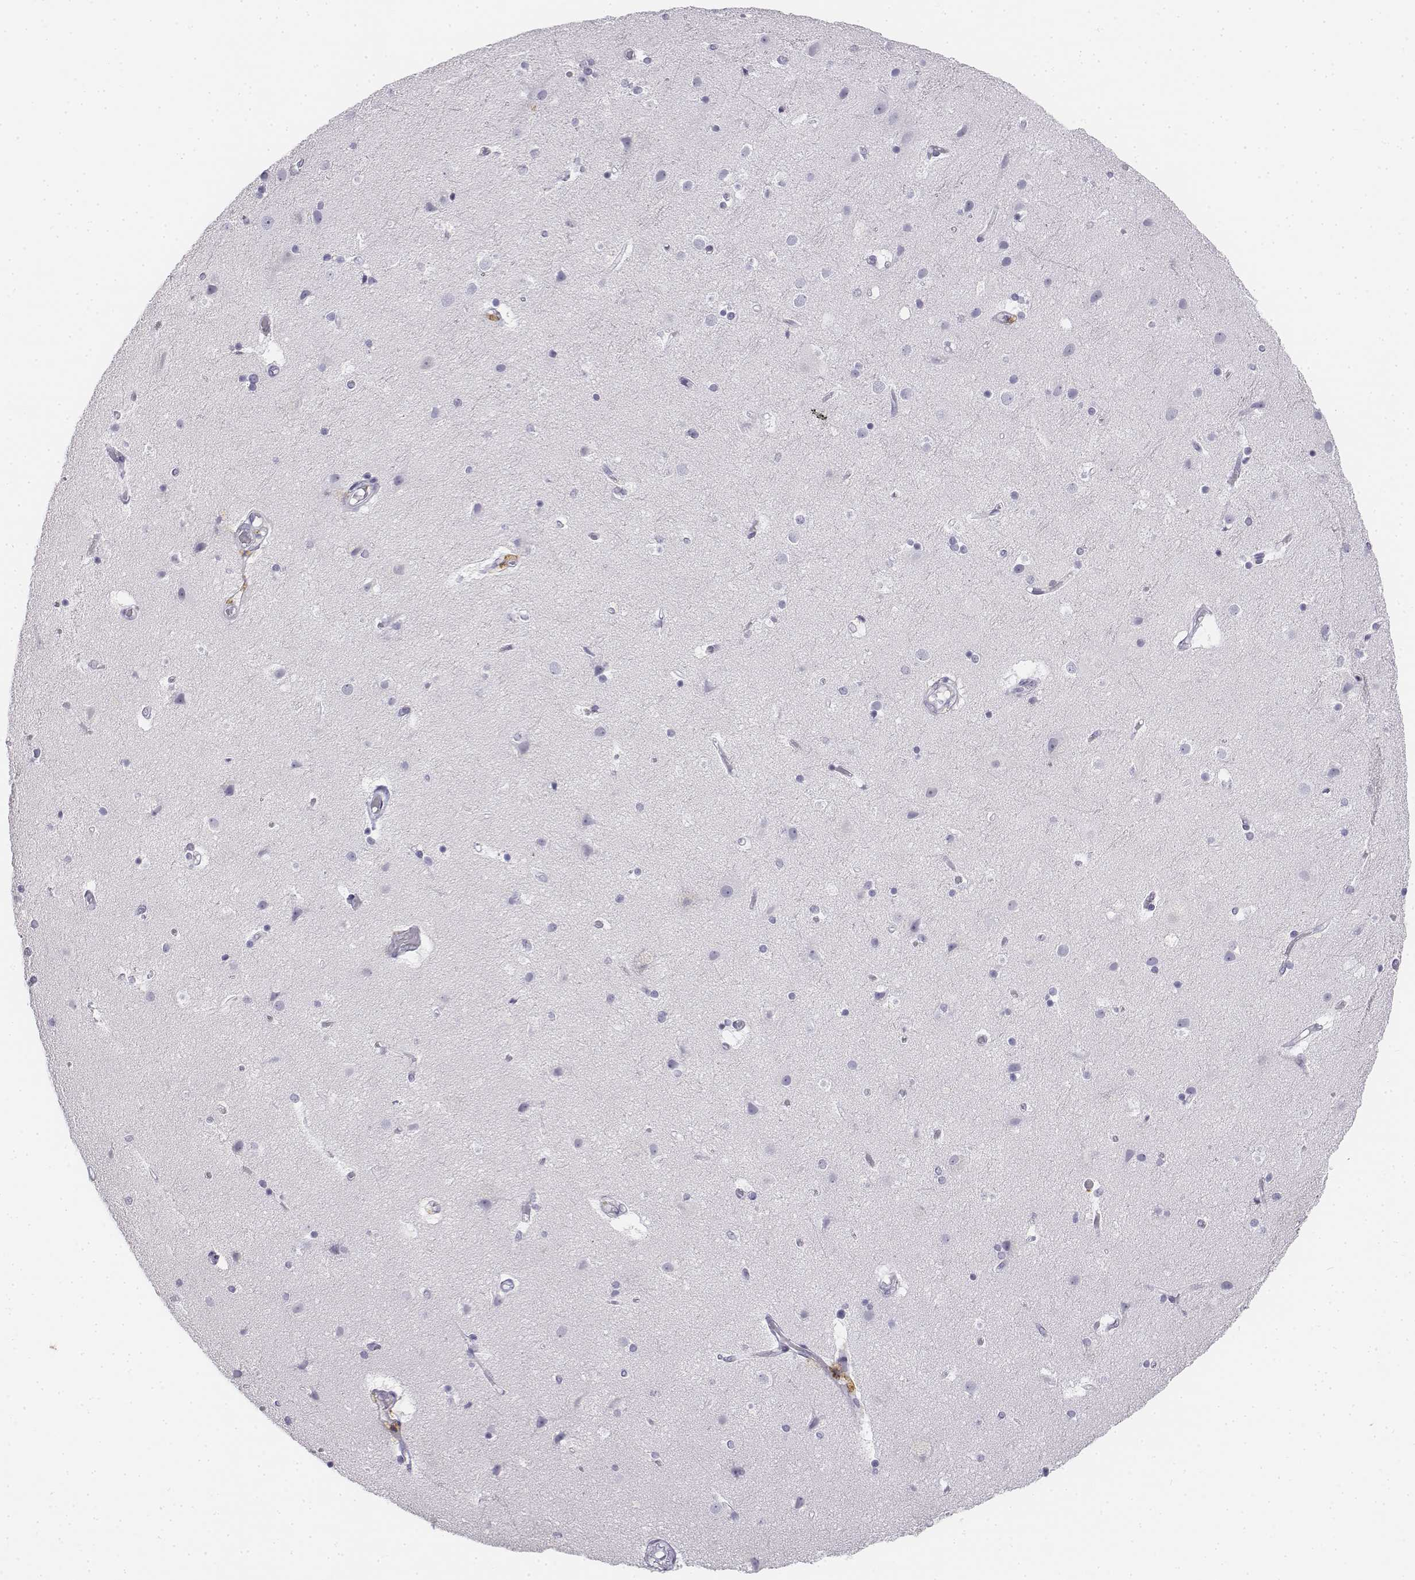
{"staining": {"intensity": "negative", "quantity": "none", "location": "none"}, "tissue": "cerebral cortex", "cell_type": "Endothelial cells", "image_type": "normal", "snomed": [{"axis": "morphology", "description": "Normal tissue, NOS"}, {"axis": "topography", "description": "Cerebral cortex"}], "caption": "Immunohistochemical staining of benign cerebral cortex exhibits no significant staining in endothelial cells. The staining is performed using DAB (3,3'-diaminobenzidine) brown chromogen with nuclei counter-stained in using hematoxylin.", "gene": "UCN2", "patient": {"sex": "female", "age": 52}}